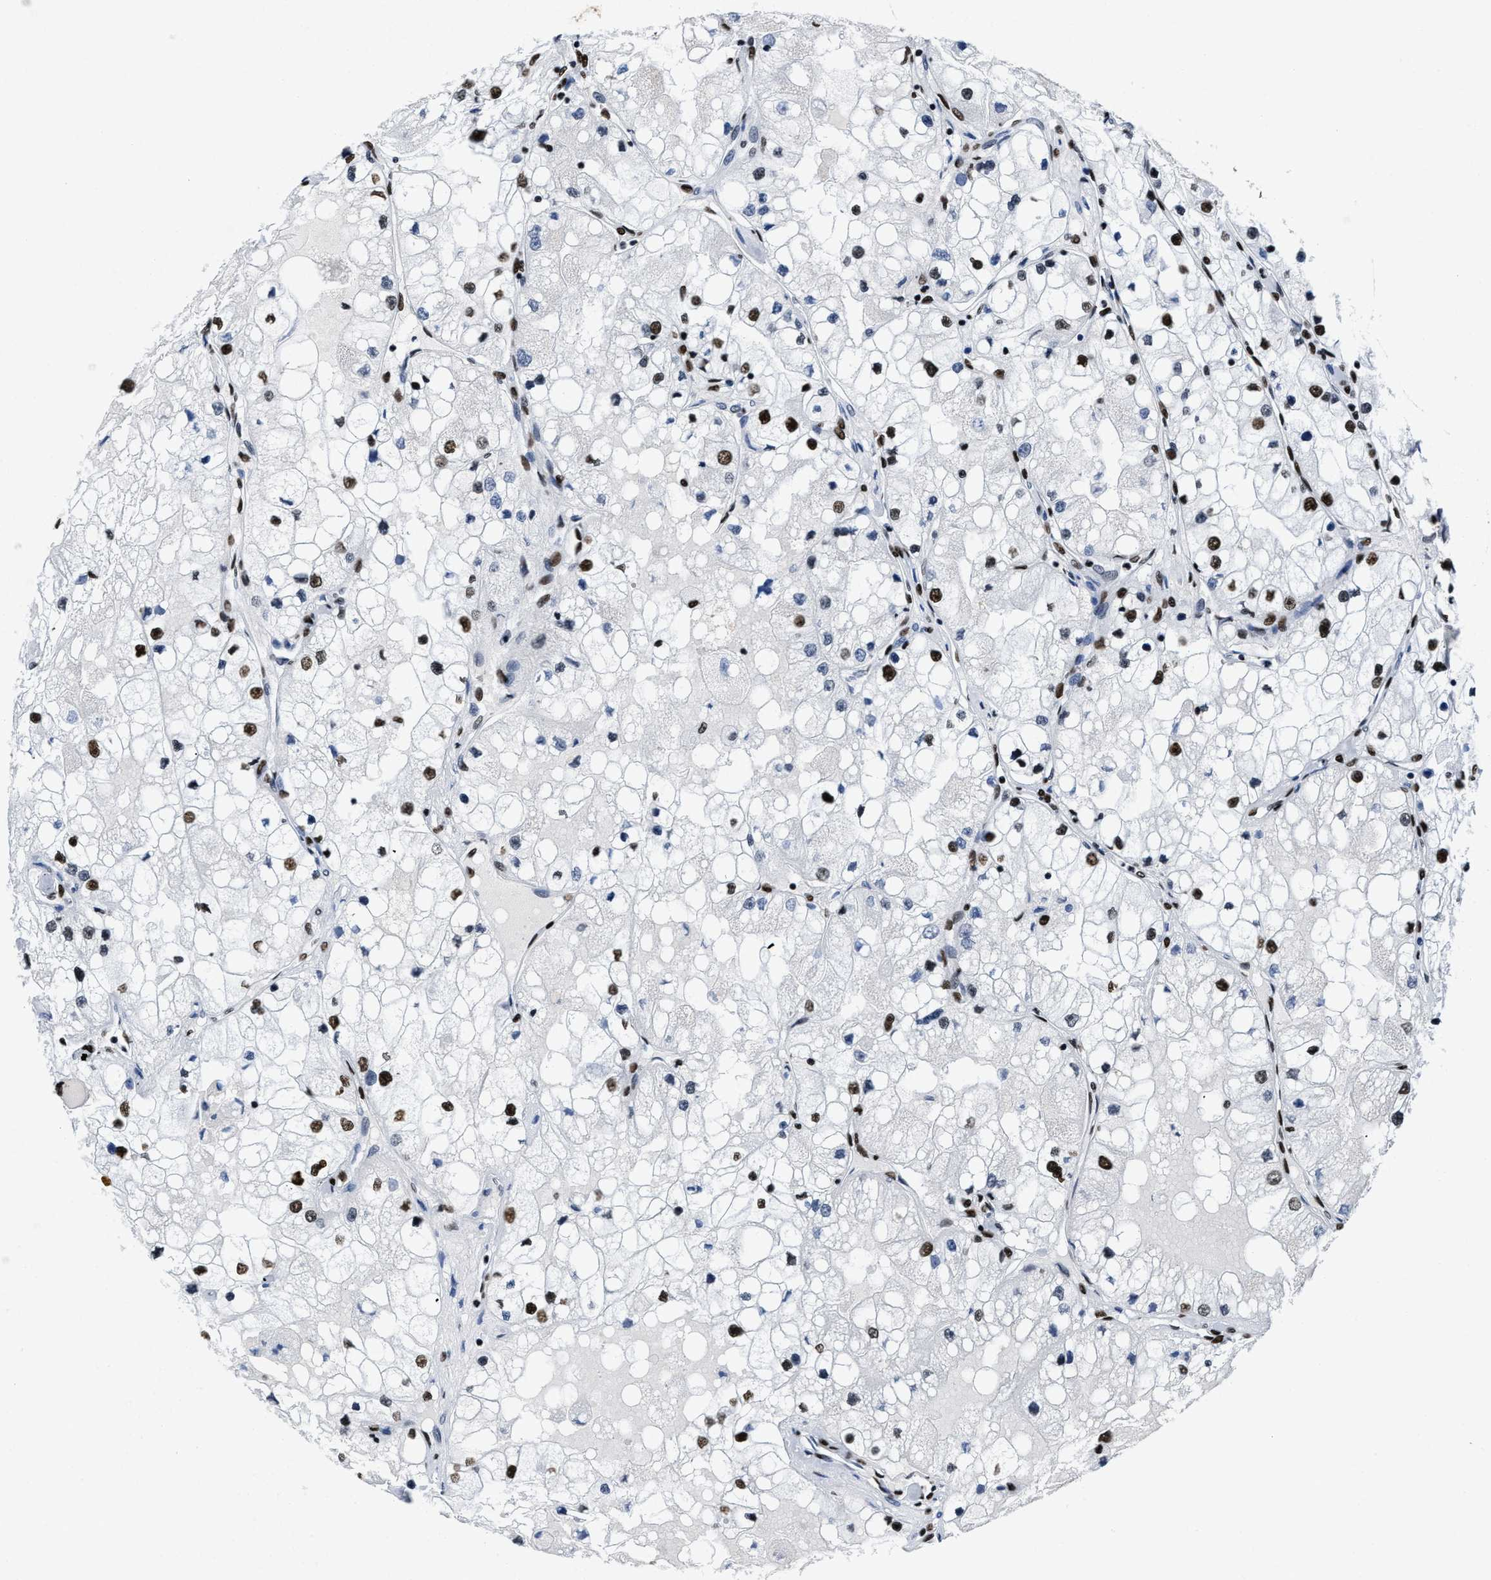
{"staining": {"intensity": "strong", "quantity": "25%-75%", "location": "nuclear"}, "tissue": "renal cancer", "cell_type": "Tumor cells", "image_type": "cancer", "snomed": [{"axis": "morphology", "description": "Adenocarcinoma, NOS"}, {"axis": "topography", "description": "Kidney"}], "caption": "Protein analysis of renal cancer tissue displays strong nuclear positivity in about 25%-75% of tumor cells.", "gene": "SMARCC2", "patient": {"sex": "male", "age": 68}}